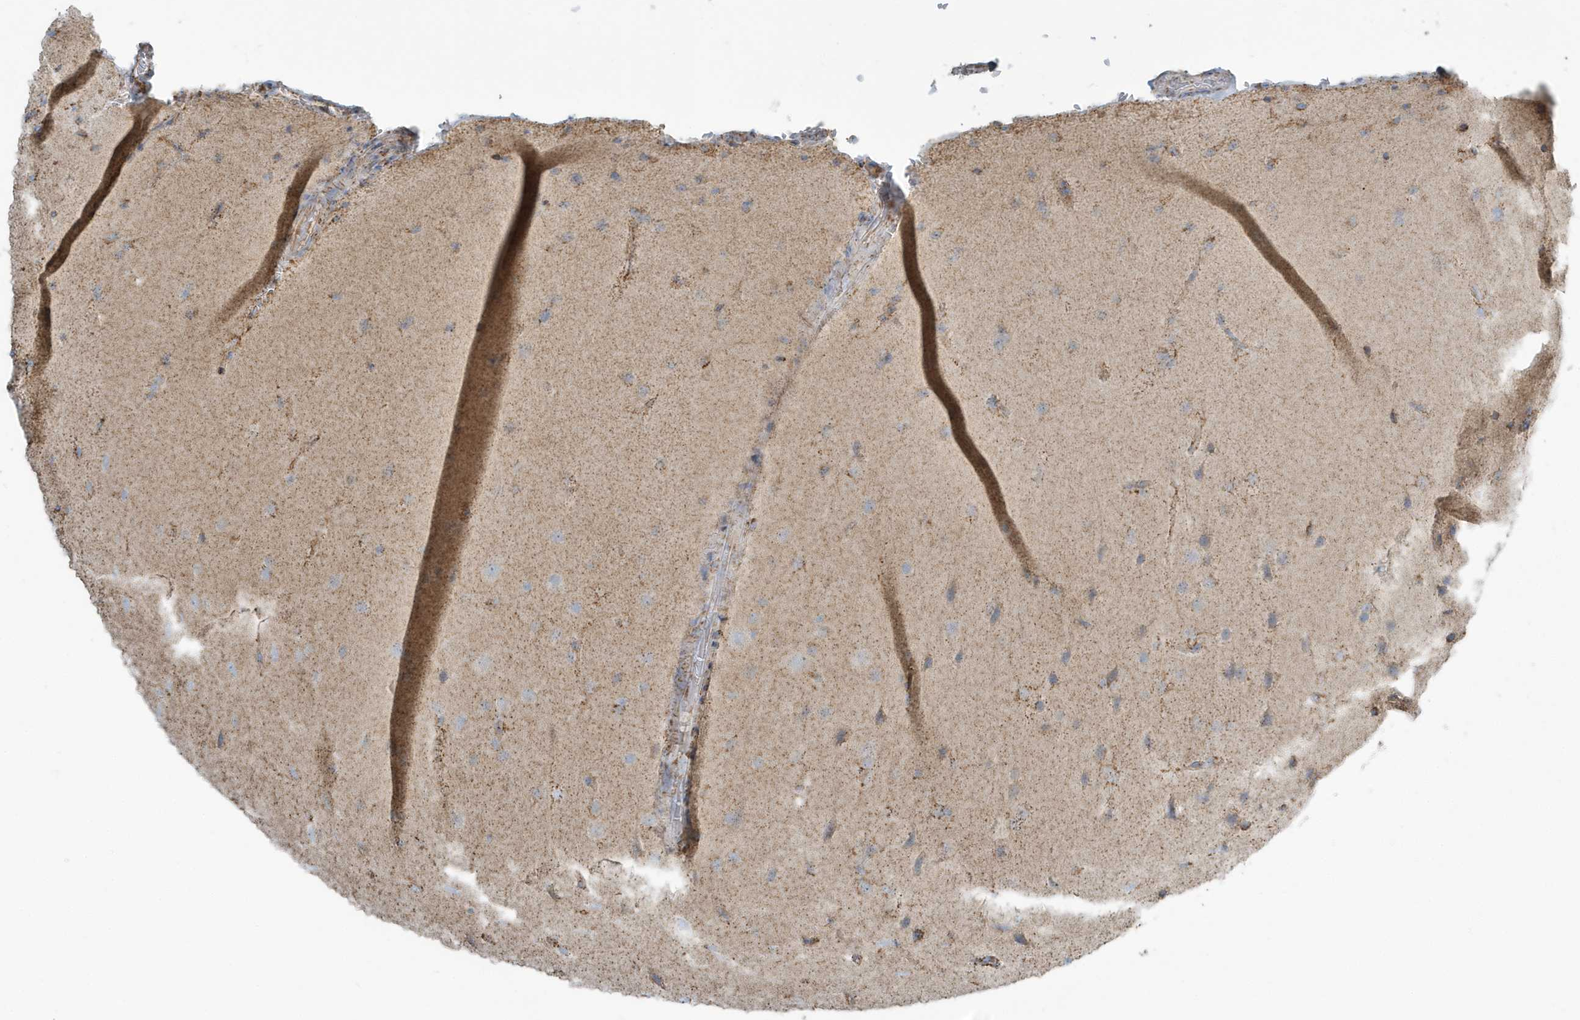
{"staining": {"intensity": "moderate", "quantity": "<25%", "location": "cytoplasmic/membranous"}, "tissue": "glioma", "cell_type": "Tumor cells", "image_type": "cancer", "snomed": [{"axis": "morphology", "description": "Glioma, malignant, Low grade"}, {"axis": "topography", "description": "Brain"}], "caption": "Glioma stained for a protein (brown) shows moderate cytoplasmic/membranous positive expression in about <25% of tumor cells.", "gene": "RAB11FIP3", "patient": {"sex": "female", "age": 37}}